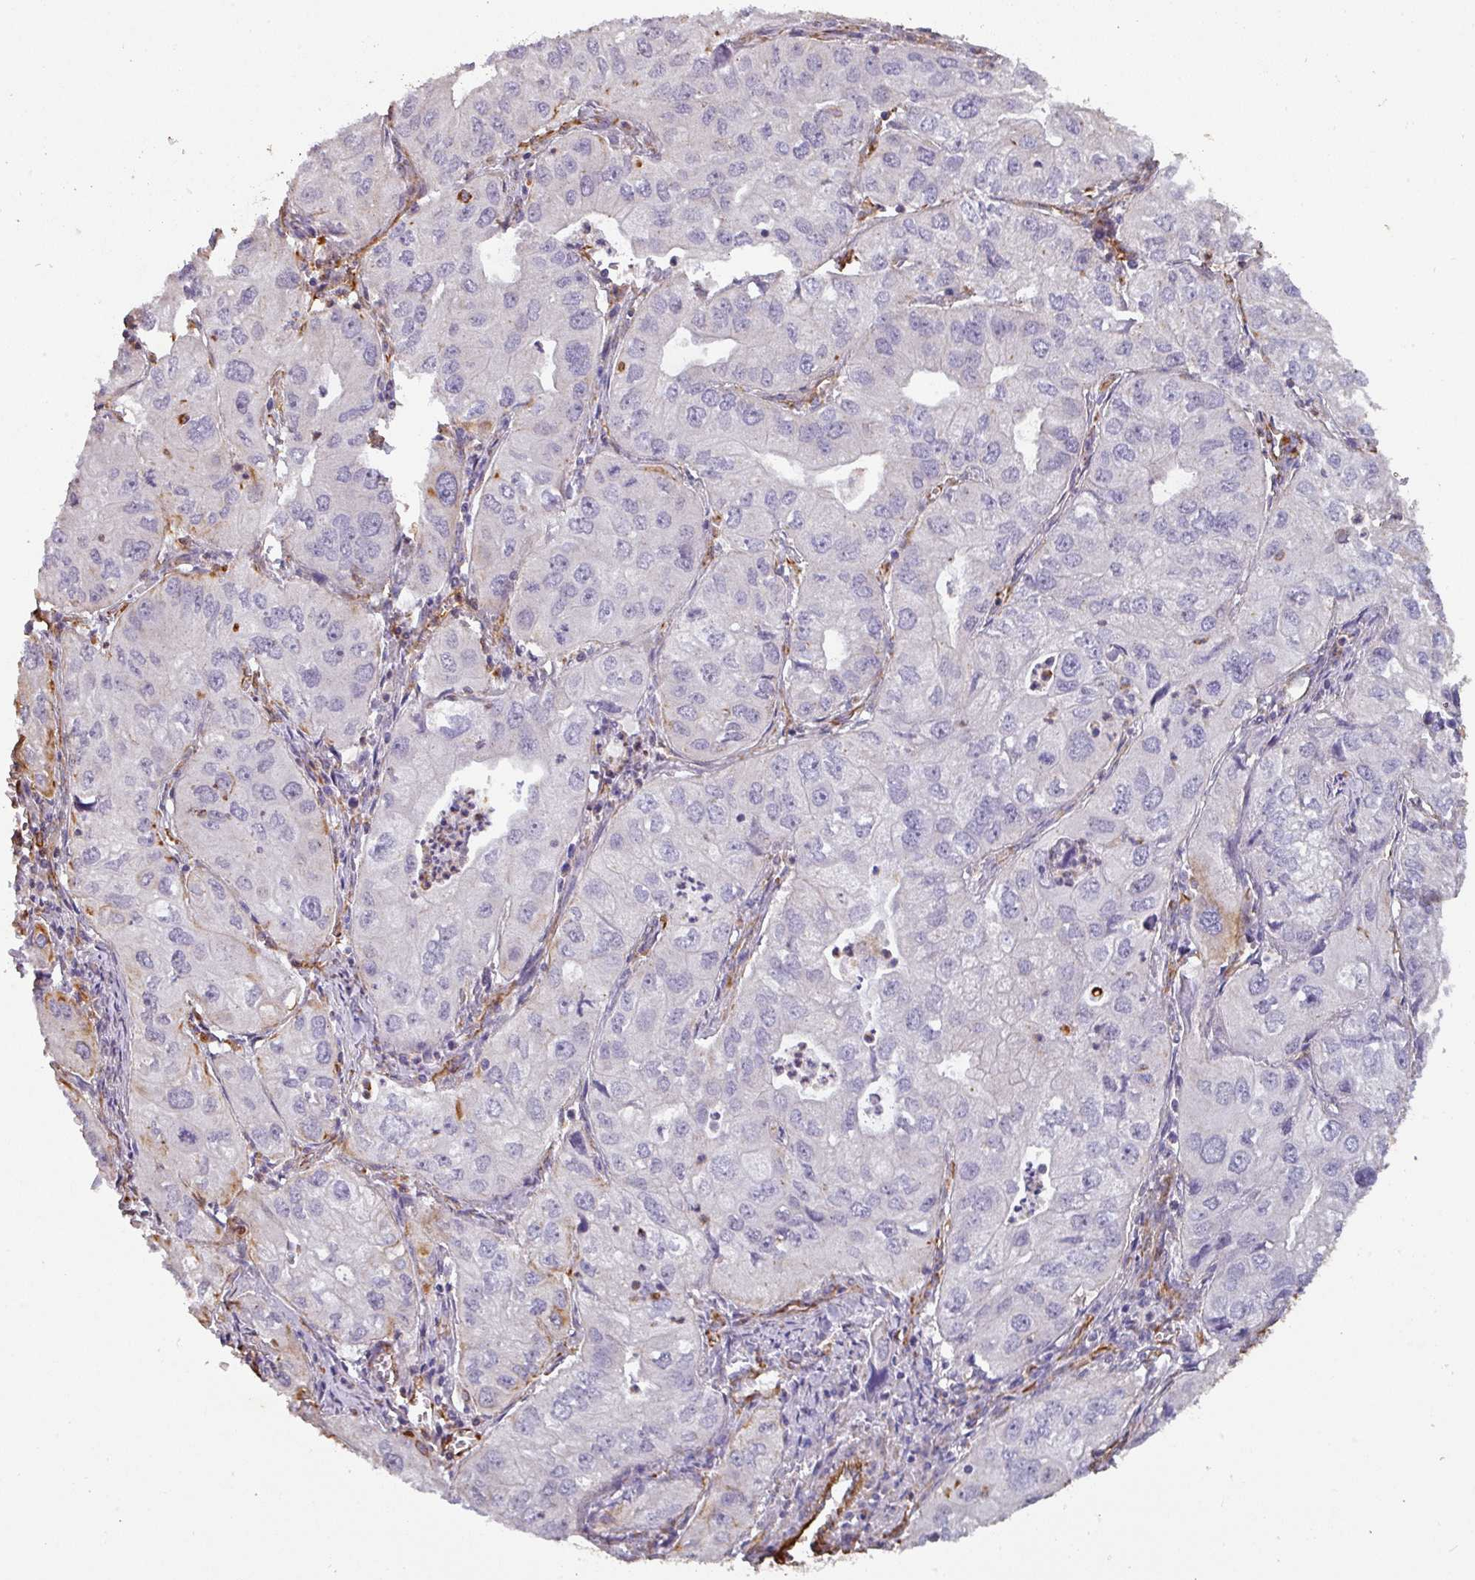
{"staining": {"intensity": "negative", "quantity": "none", "location": "none"}, "tissue": "lung cancer", "cell_type": "Tumor cells", "image_type": "cancer", "snomed": [{"axis": "morphology", "description": "Adenocarcinoma, NOS"}, {"axis": "topography", "description": "Lung"}], "caption": "This micrograph is of lung cancer stained with immunohistochemistry (IHC) to label a protein in brown with the nuclei are counter-stained blue. There is no positivity in tumor cells.", "gene": "ZNF280C", "patient": {"sex": "male", "age": 48}}